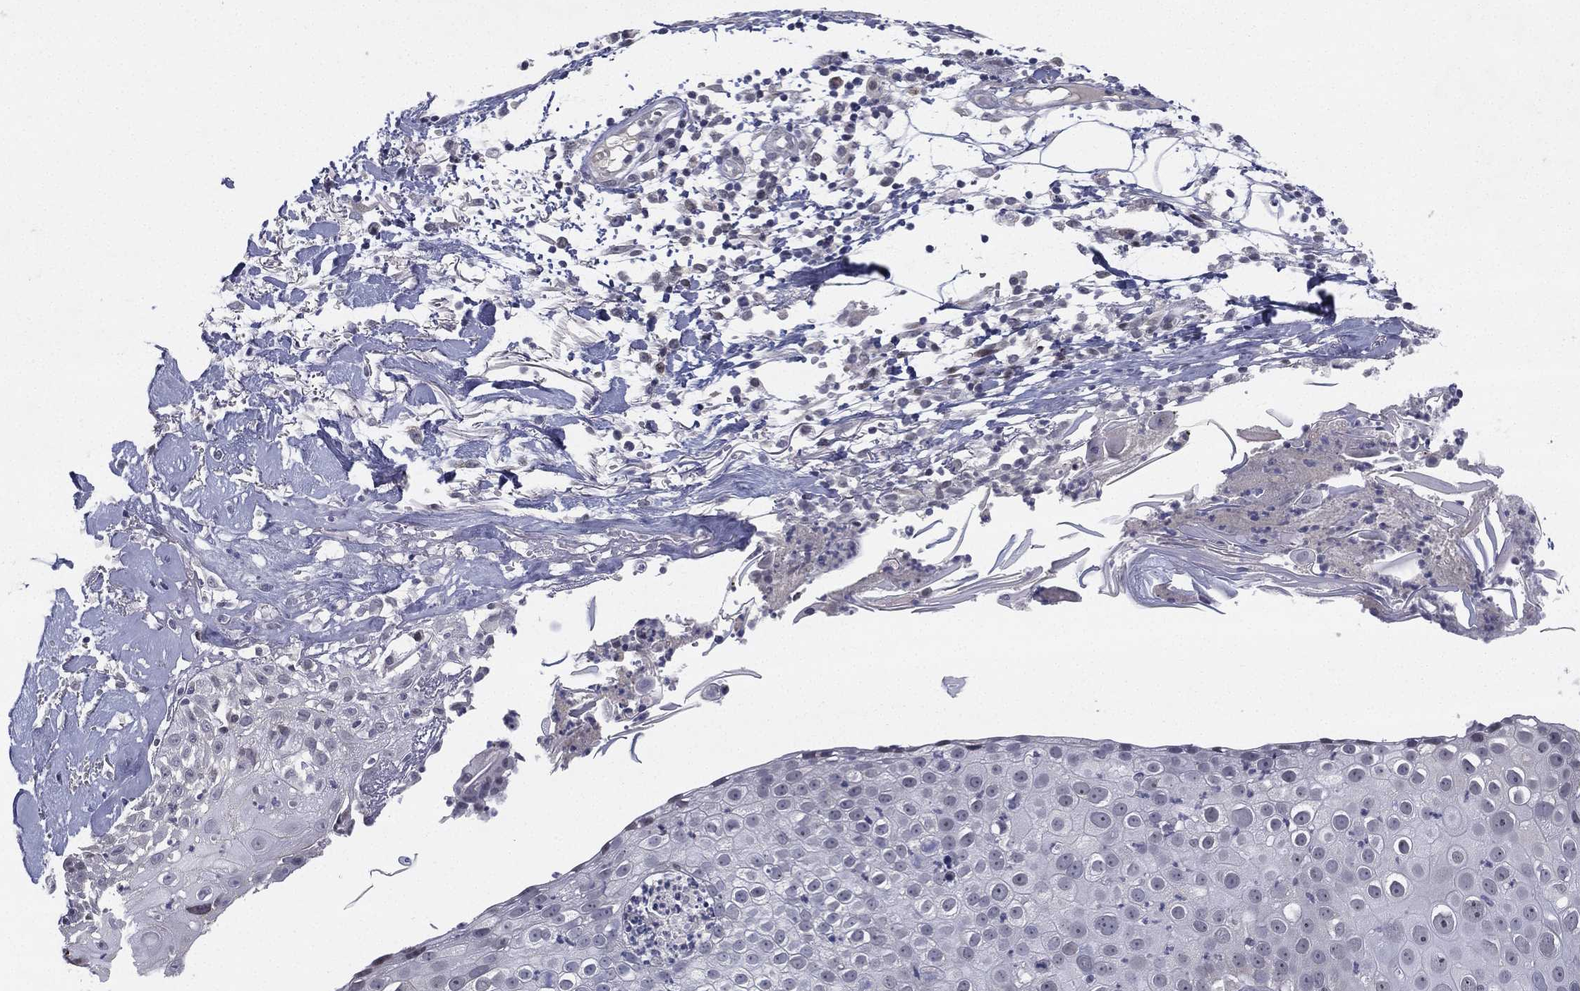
{"staining": {"intensity": "negative", "quantity": "none", "location": "none"}, "tissue": "skin cancer", "cell_type": "Tumor cells", "image_type": "cancer", "snomed": [{"axis": "morphology", "description": "Squamous cell carcinoma, NOS"}, {"axis": "topography", "description": "Skin"}], "caption": "Immunohistochemistry (IHC) photomicrograph of skin cancer stained for a protein (brown), which reveals no positivity in tumor cells.", "gene": "MS4A8", "patient": {"sex": "male", "age": 71}}